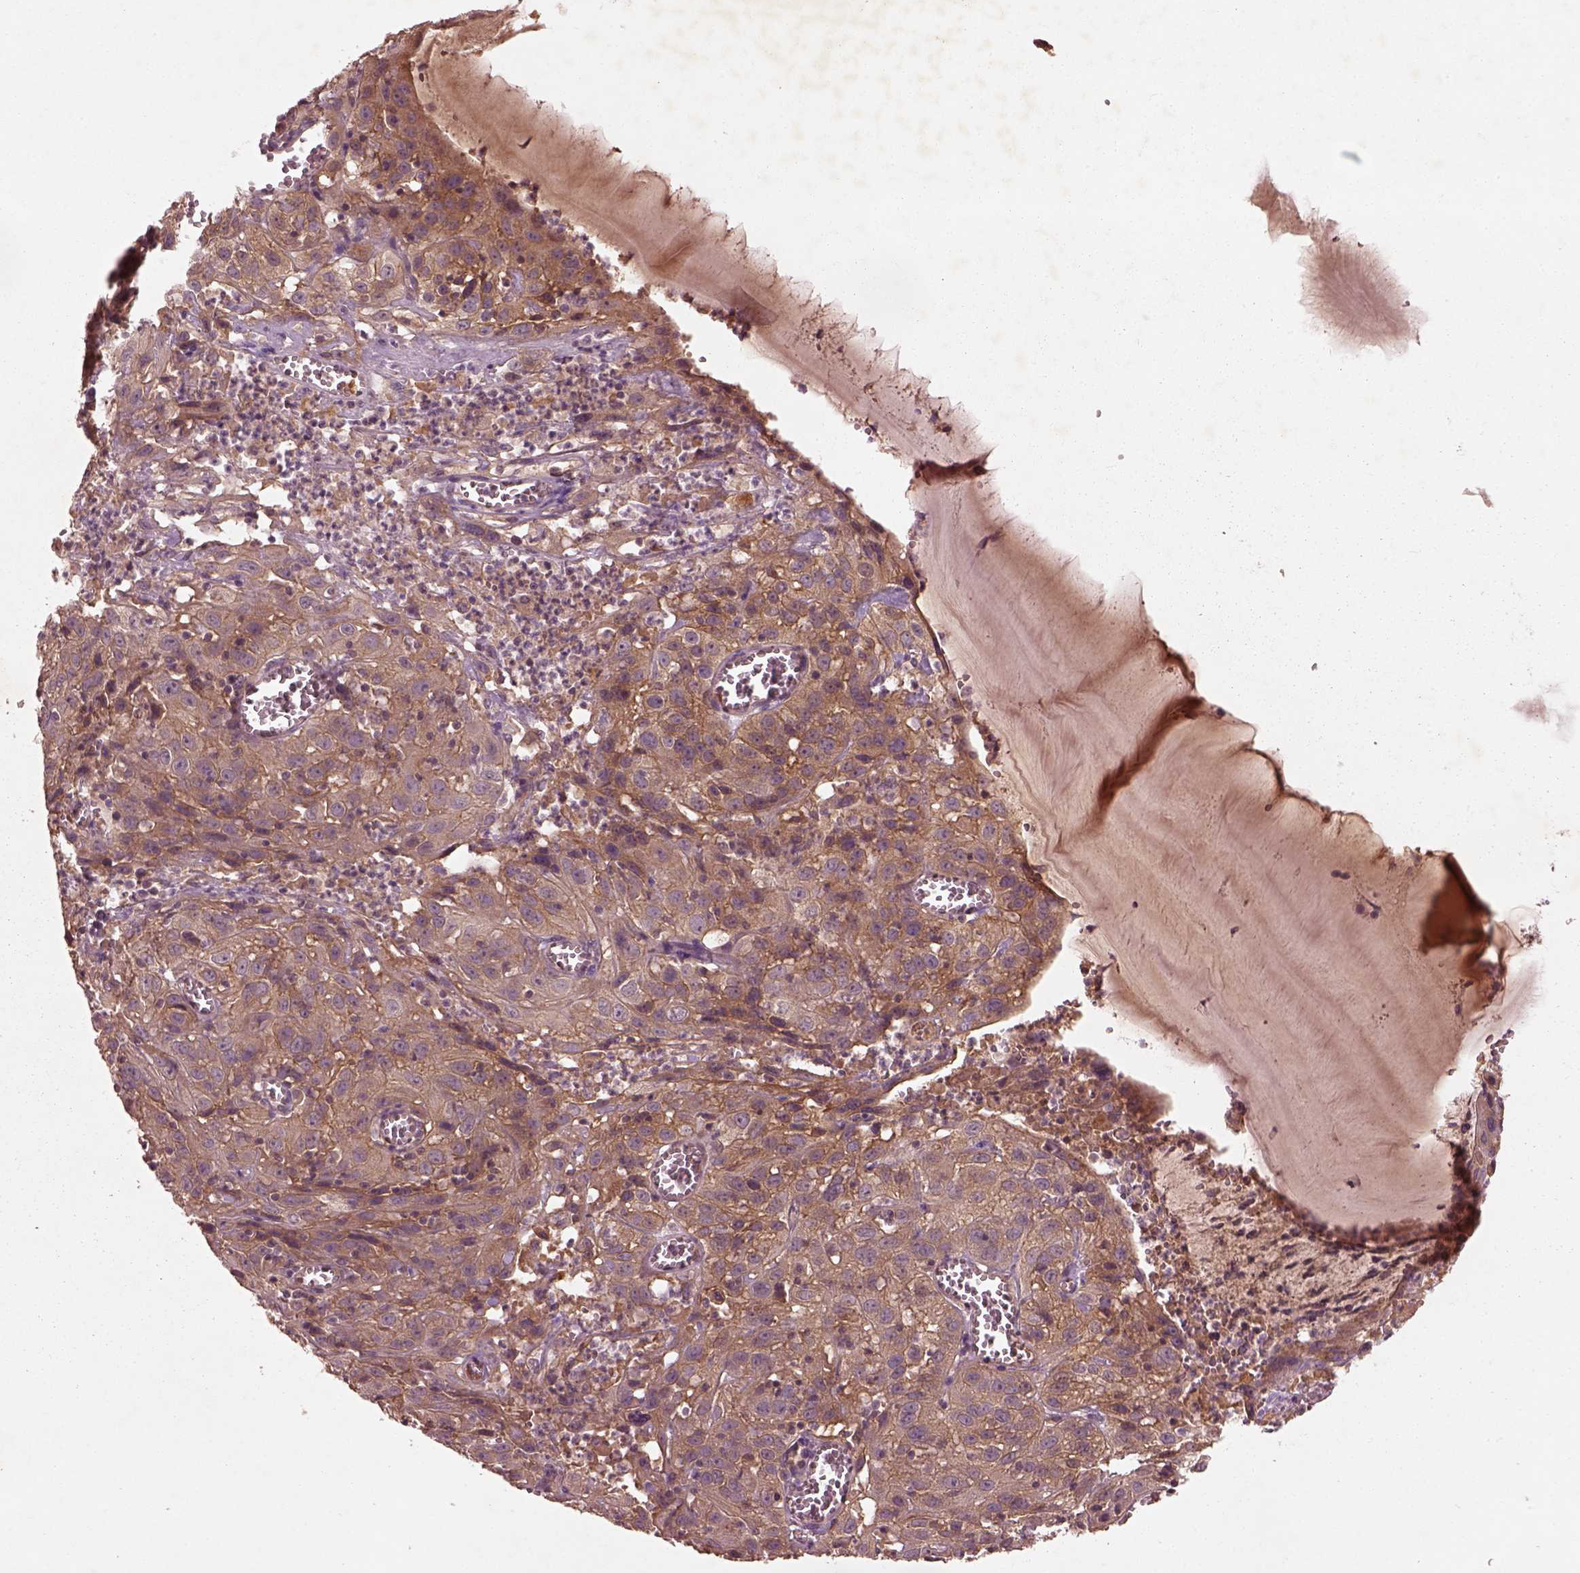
{"staining": {"intensity": "moderate", "quantity": ">75%", "location": "cytoplasmic/membranous"}, "tissue": "cervical cancer", "cell_type": "Tumor cells", "image_type": "cancer", "snomed": [{"axis": "morphology", "description": "Squamous cell carcinoma, NOS"}, {"axis": "topography", "description": "Cervix"}], "caption": "Brown immunohistochemical staining in cervical squamous cell carcinoma demonstrates moderate cytoplasmic/membranous expression in about >75% of tumor cells.", "gene": "FAM234A", "patient": {"sex": "female", "age": 32}}